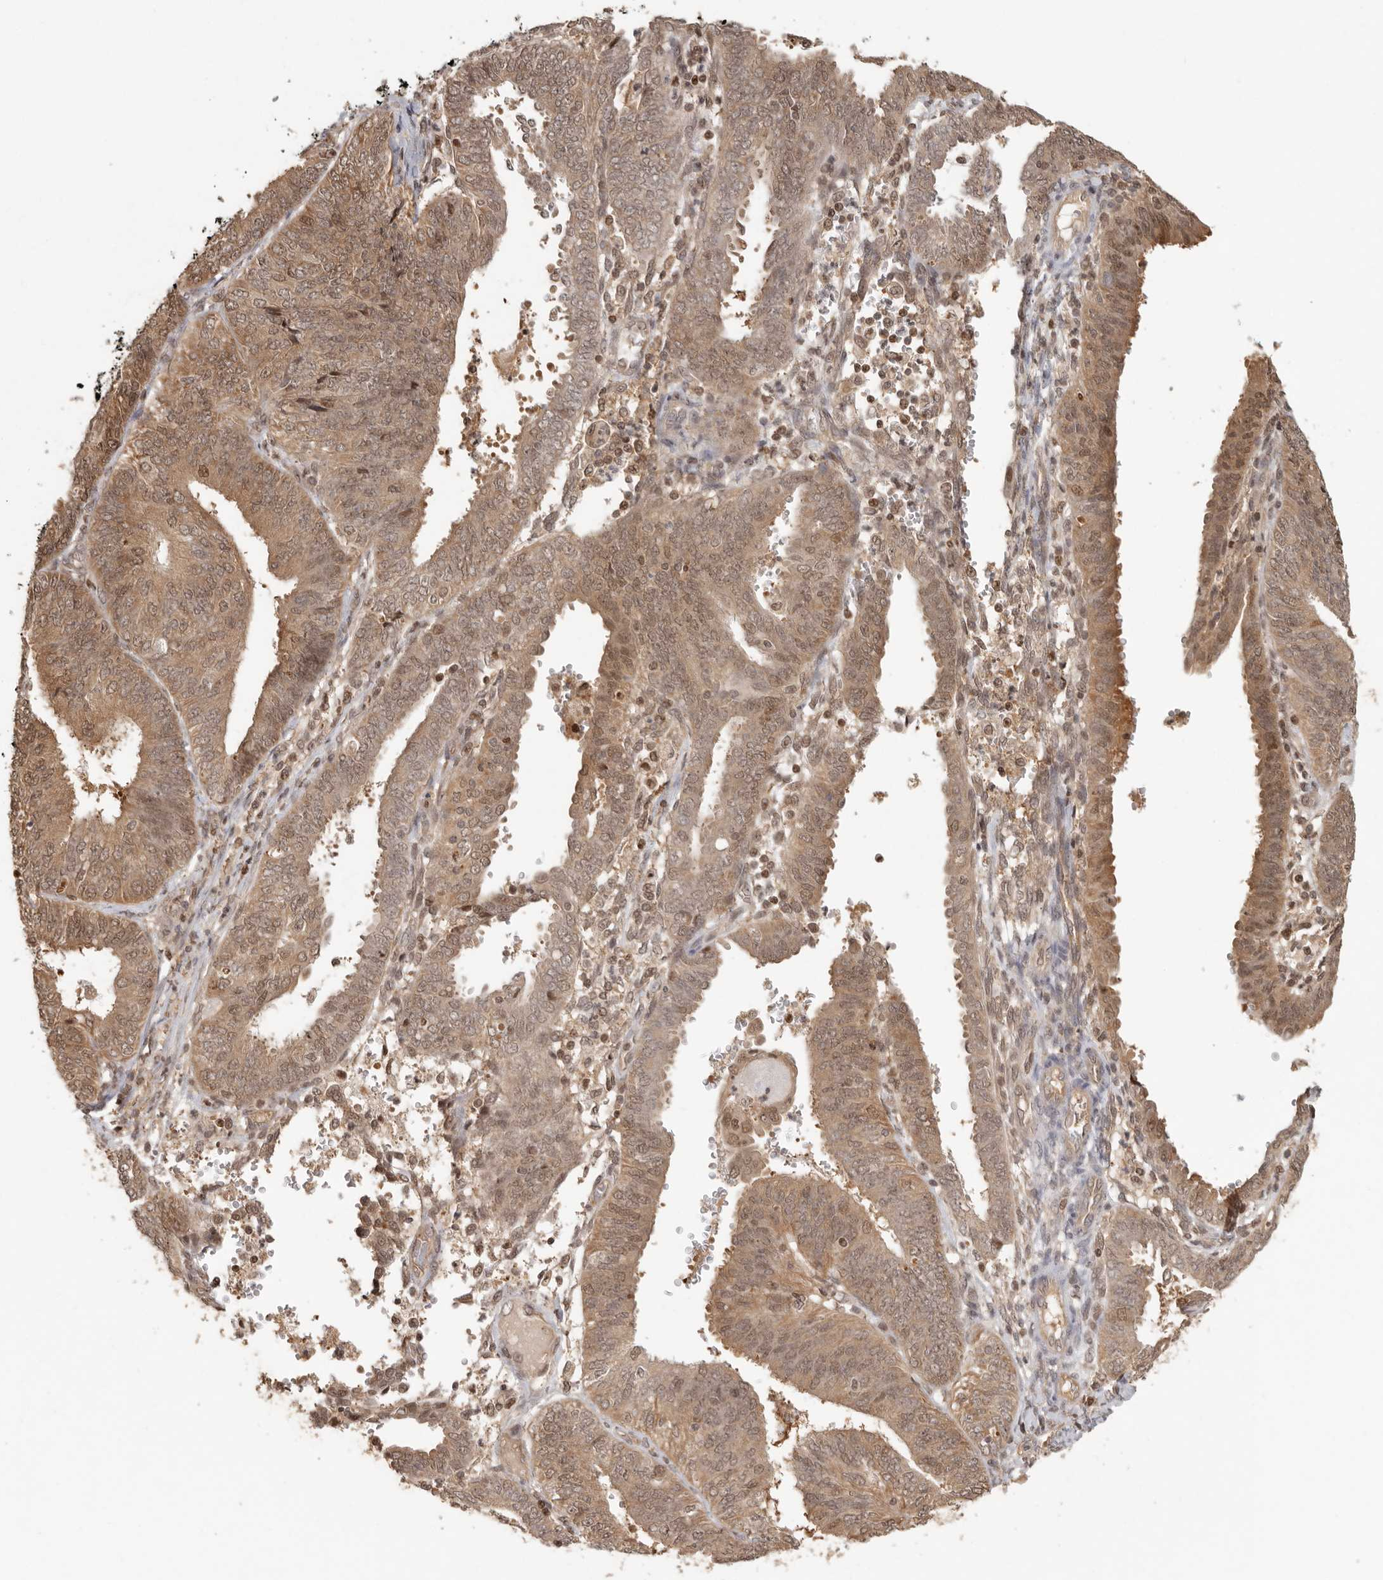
{"staining": {"intensity": "moderate", "quantity": ">75%", "location": "cytoplasmic/membranous,nuclear"}, "tissue": "endometrial cancer", "cell_type": "Tumor cells", "image_type": "cancer", "snomed": [{"axis": "morphology", "description": "Adenocarcinoma, NOS"}, {"axis": "topography", "description": "Endometrium"}], "caption": "Brown immunohistochemical staining in human endometrial adenocarcinoma exhibits moderate cytoplasmic/membranous and nuclear staining in approximately >75% of tumor cells.", "gene": "PSMA5", "patient": {"sex": "female", "age": 58}}